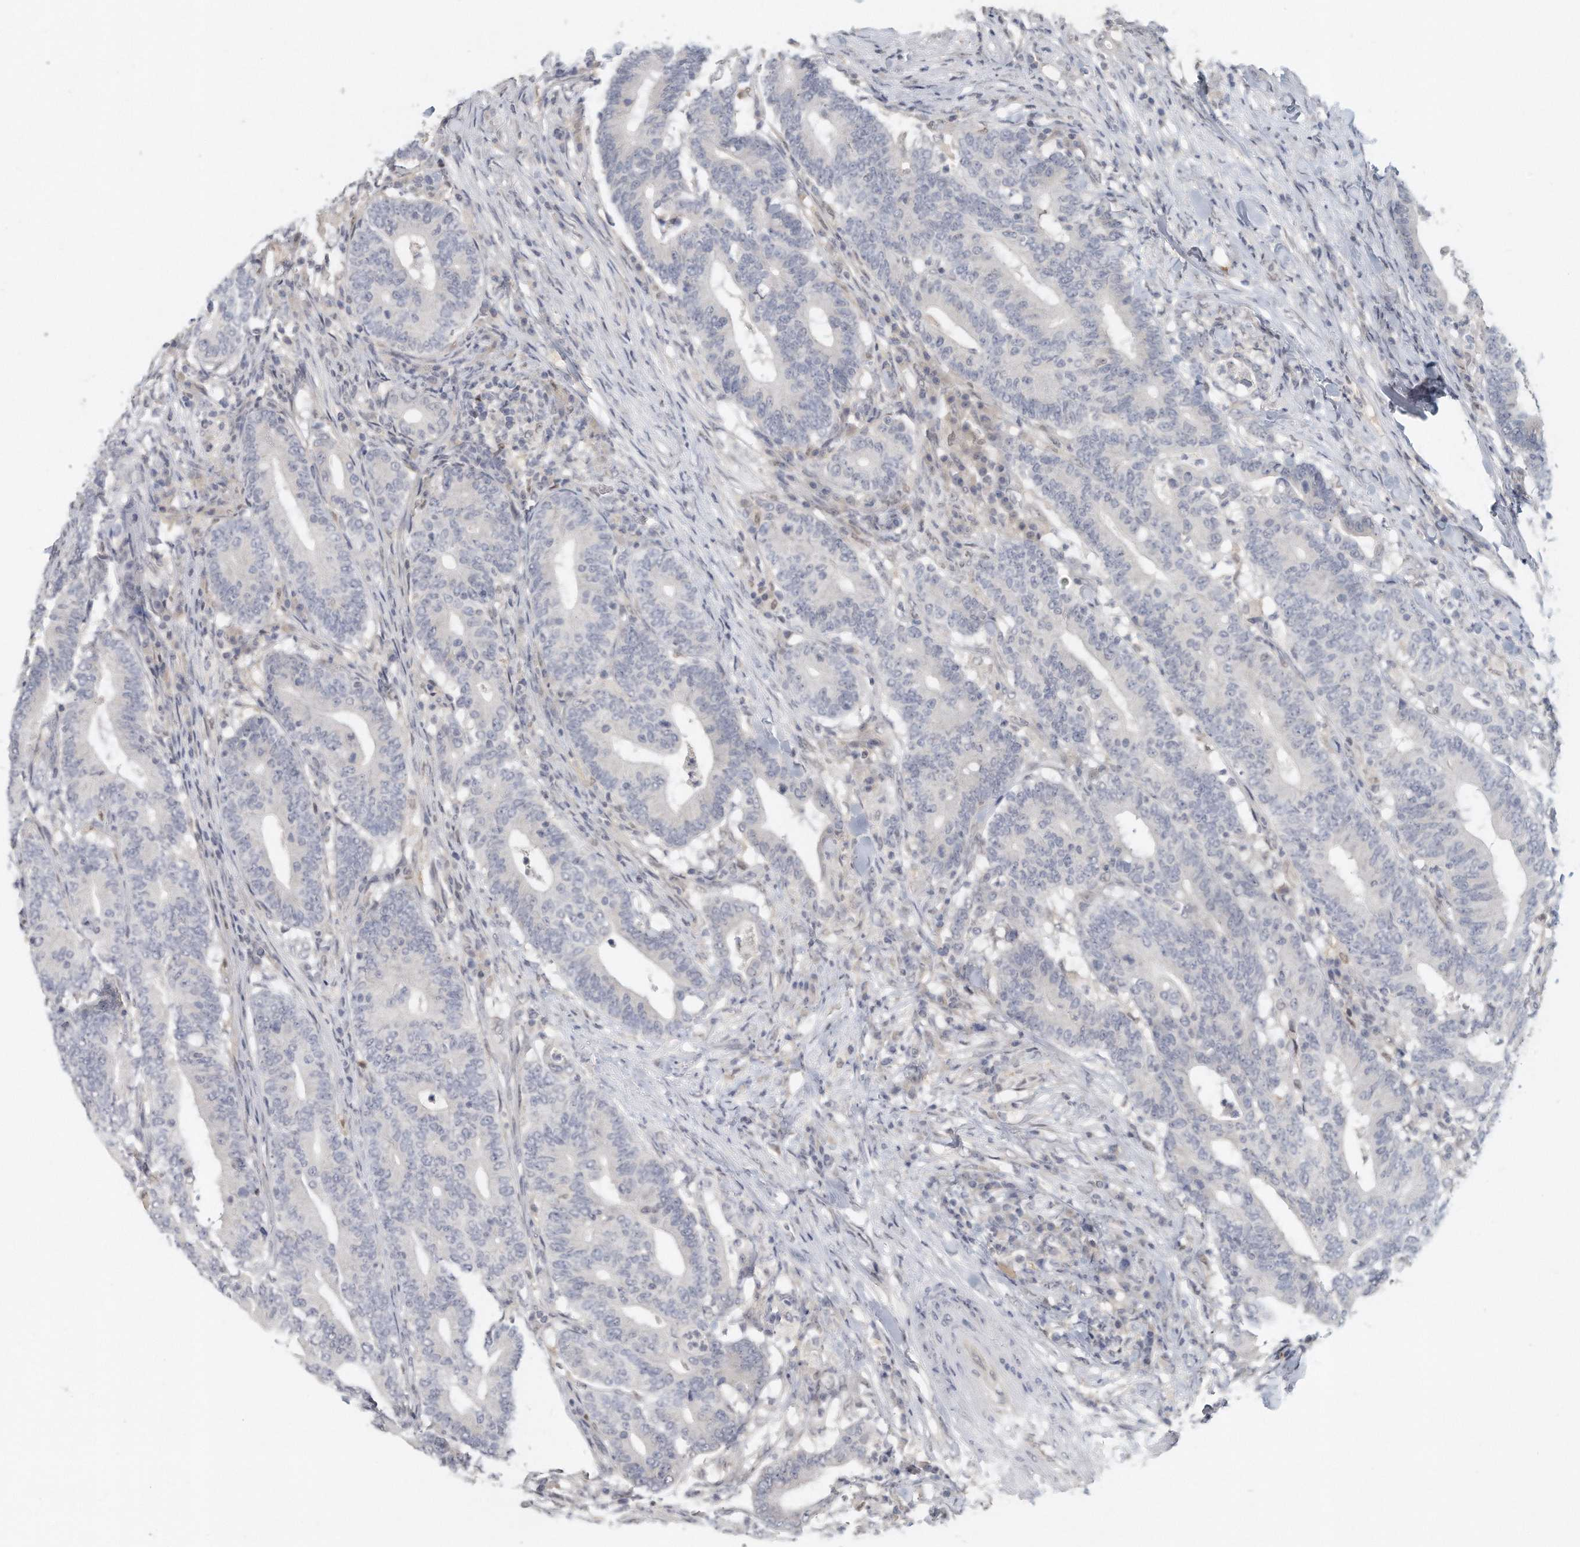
{"staining": {"intensity": "negative", "quantity": "none", "location": "none"}, "tissue": "colorectal cancer", "cell_type": "Tumor cells", "image_type": "cancer", "snomed": [{"axis": "morphology", "description": "Adenocarcinoma, NOS"}, {"axis": "topography", "description": "Colon"}], "caption": "IHC histopathology image of colorectal adenocarcinoma stained for a protein (brown), which shows no staining in tumor cells. (Stains: DAB IHC with hematoxylin counter stain, Microscopy: brightfield microscopy at high magnification).", "gene": "DDX43", "patient": {"sex": "female", "age": 66}}